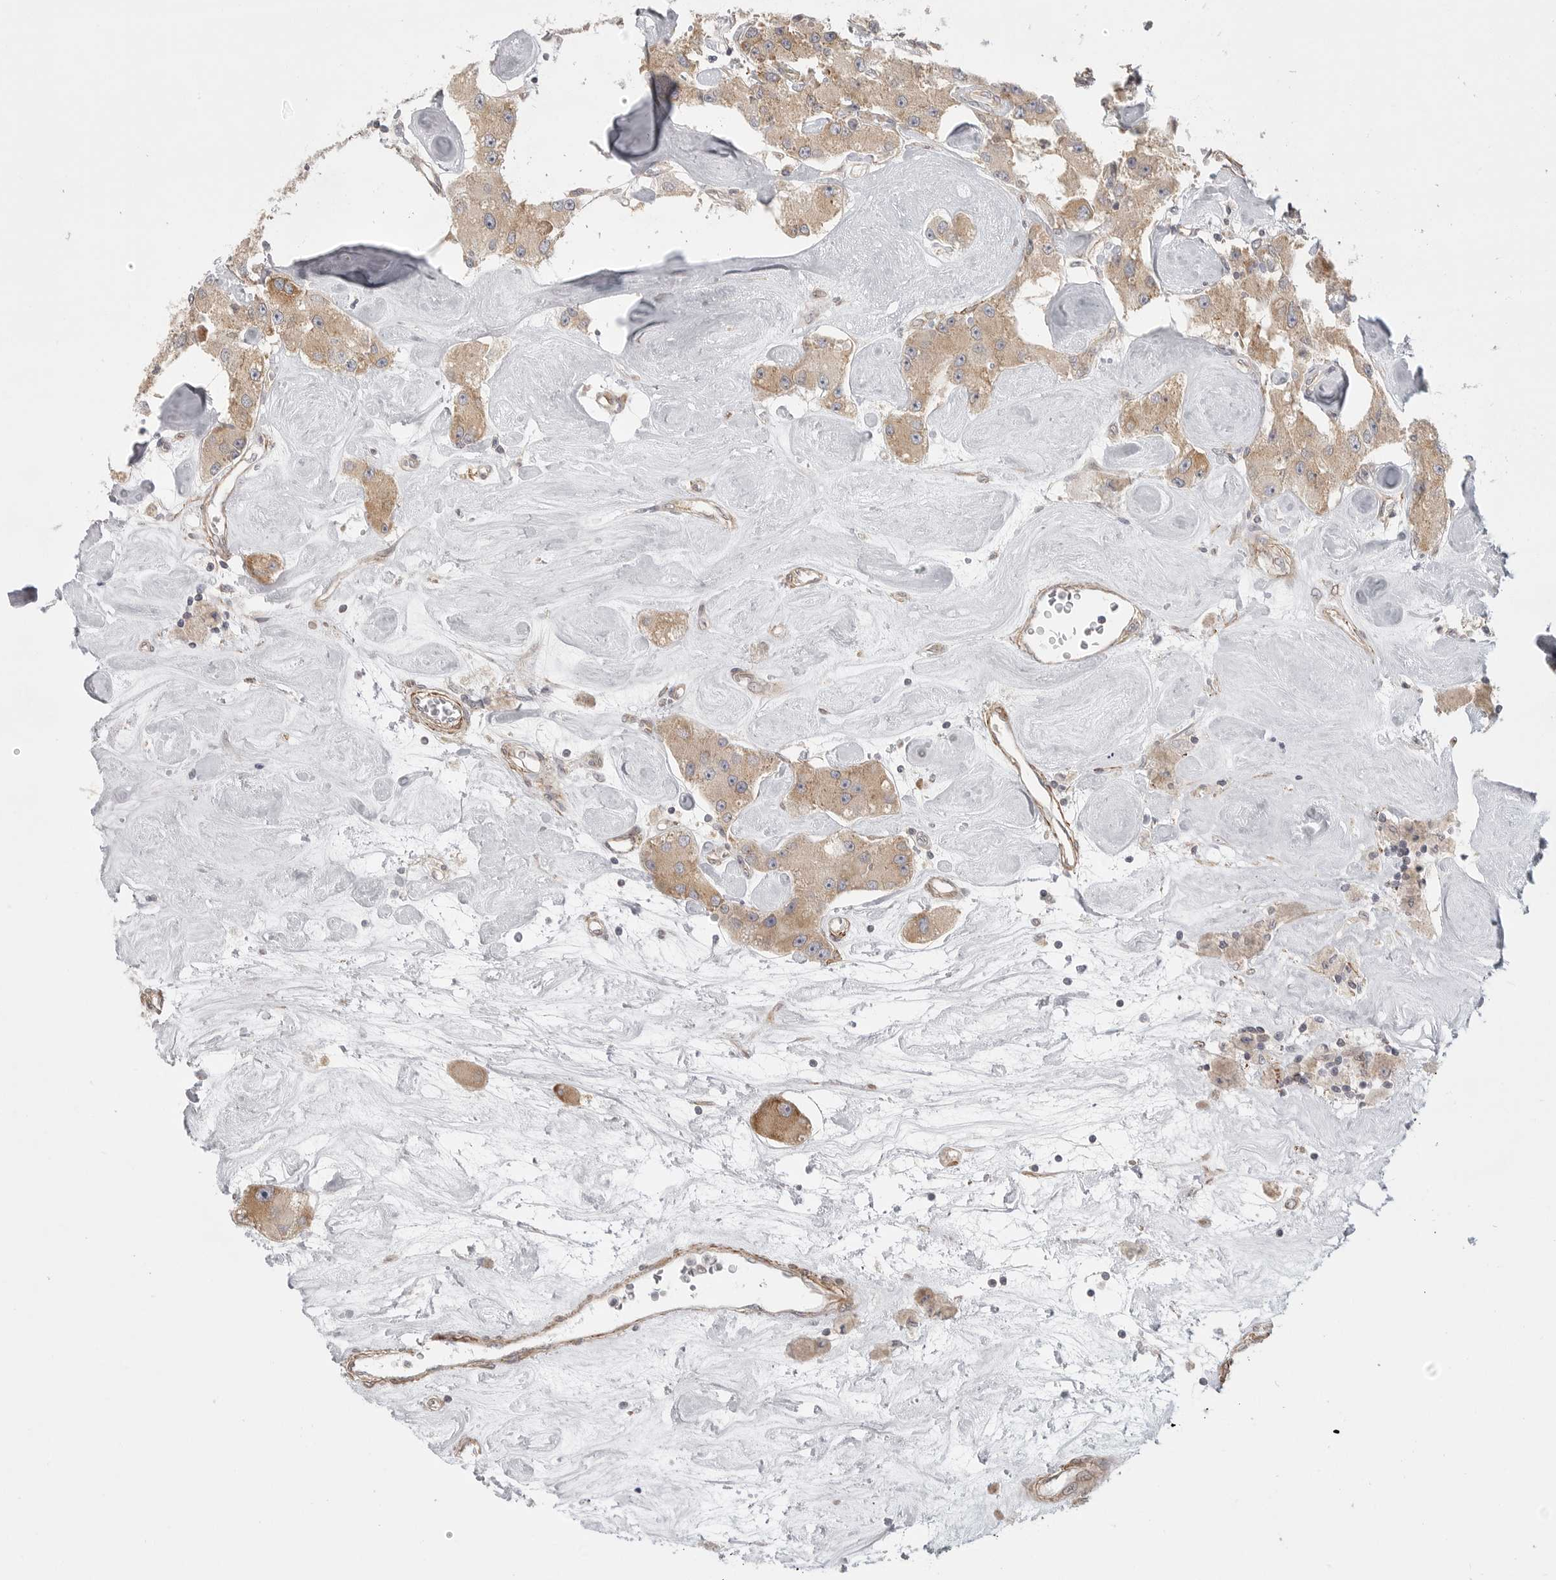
{"staining": {"intensity": "moderate", "quantity": ">75%", "location": "cytoplasmic/membranous"}, "tissue": "carcinoid", "cell_type": "Tumor cells", "image_type": "cancer", "snomed": [{"axis": "morphology", "description": "Carcinoid, malignant, NOS"}, {"axis": "topography", "description": "Pancreas"}], "caption": "IHC of human carcinoid (malignant) reveals medium levels of moderate cytoplasmic/membranous staining in about >75% of tumor cells.", "gene": "CERS2", "patient": {"sex": "male", "age": 41}}